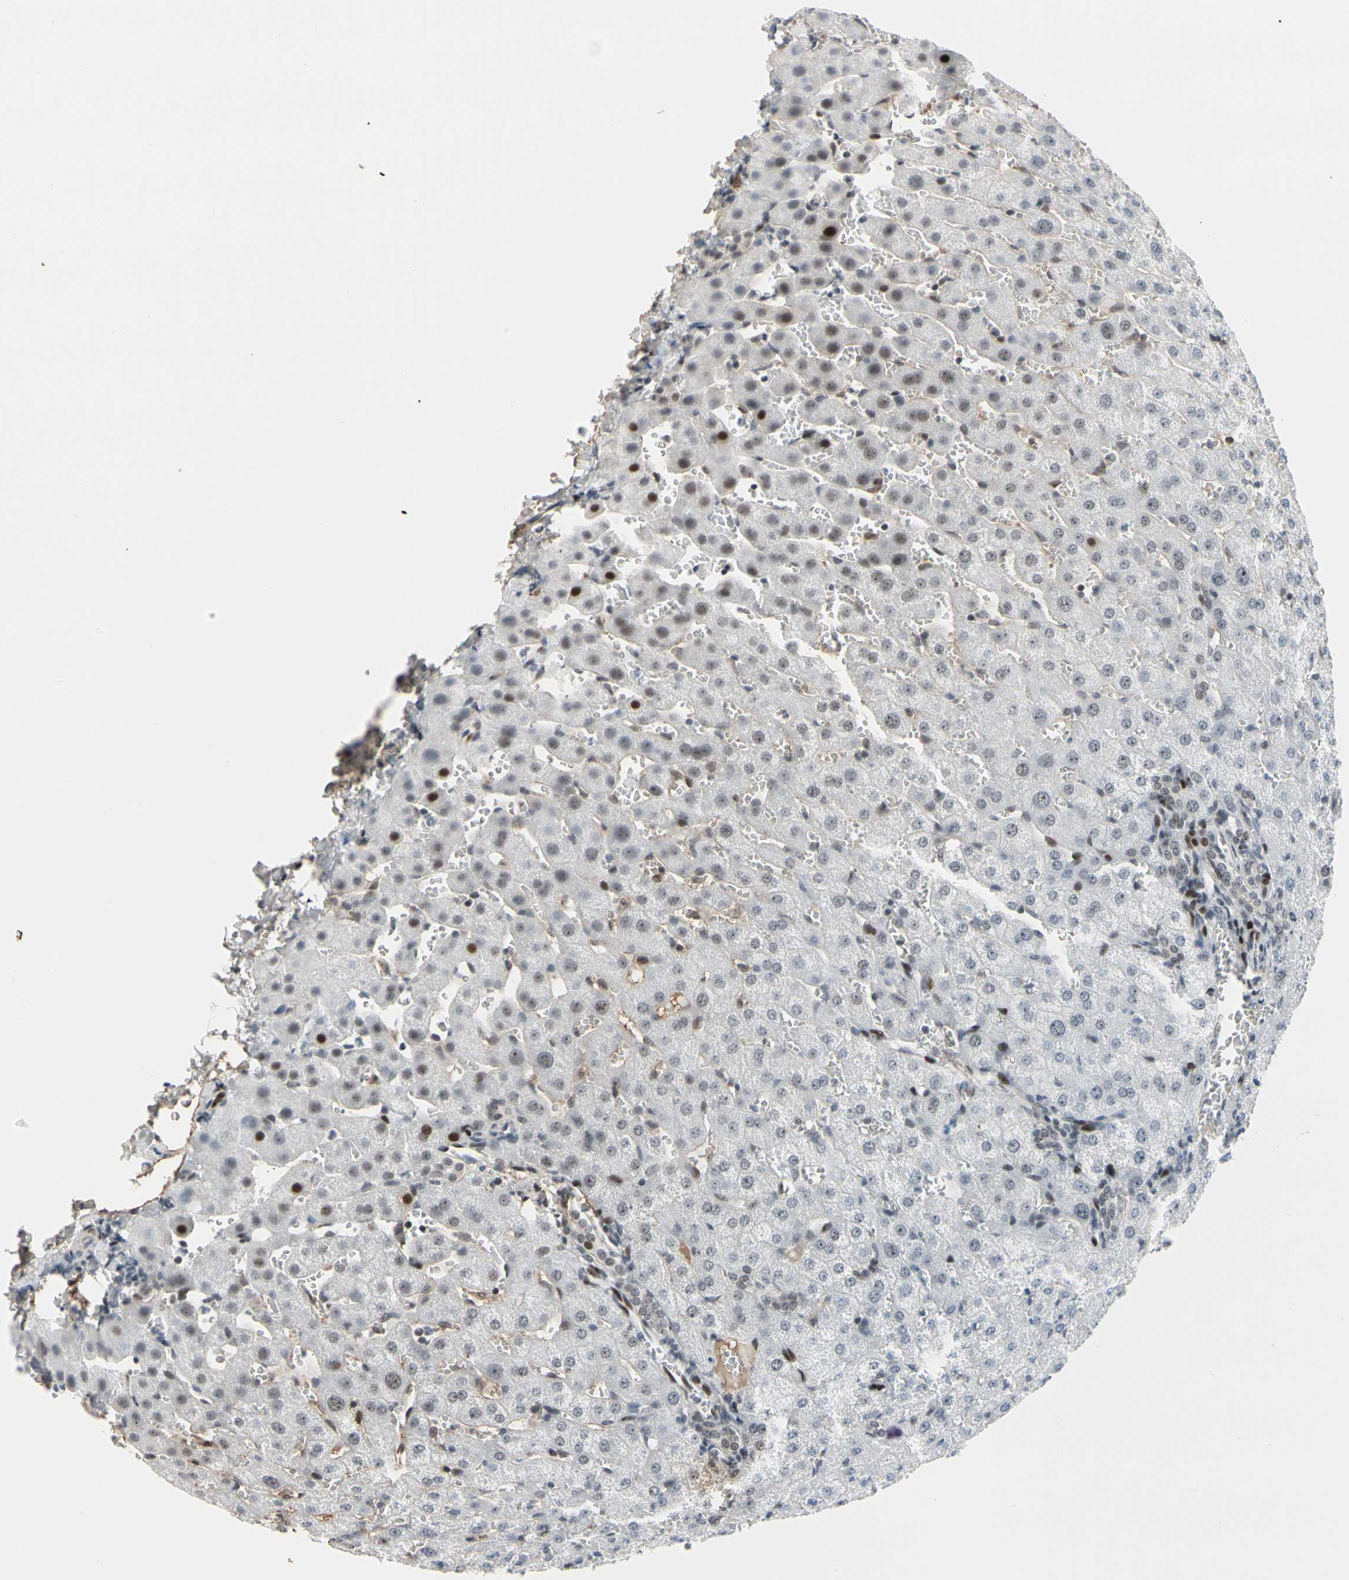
{"staining": {"intensity": "moderate", "quantity": "25%-75%", "location": "nuclear"}, "tissue": "liver", "cell_type": "Cholangiocytes", "image_type": "normal", "snomed": [{"axis": "morphology", "description": "Normal tissue, NOS"}, {"axis": "morphology", "description": "Fibrosis, NOS"}, {"axis": "topography", "description": "Liver"}], "caption": "Brown immunohistochemical staining in unremarkable human liver exhibits moderate nuclear positivity in approximately 25%-75% of cholangiocytes.", "gene": "FOXO3", "patient": {"sex": "female", "age": 29}}